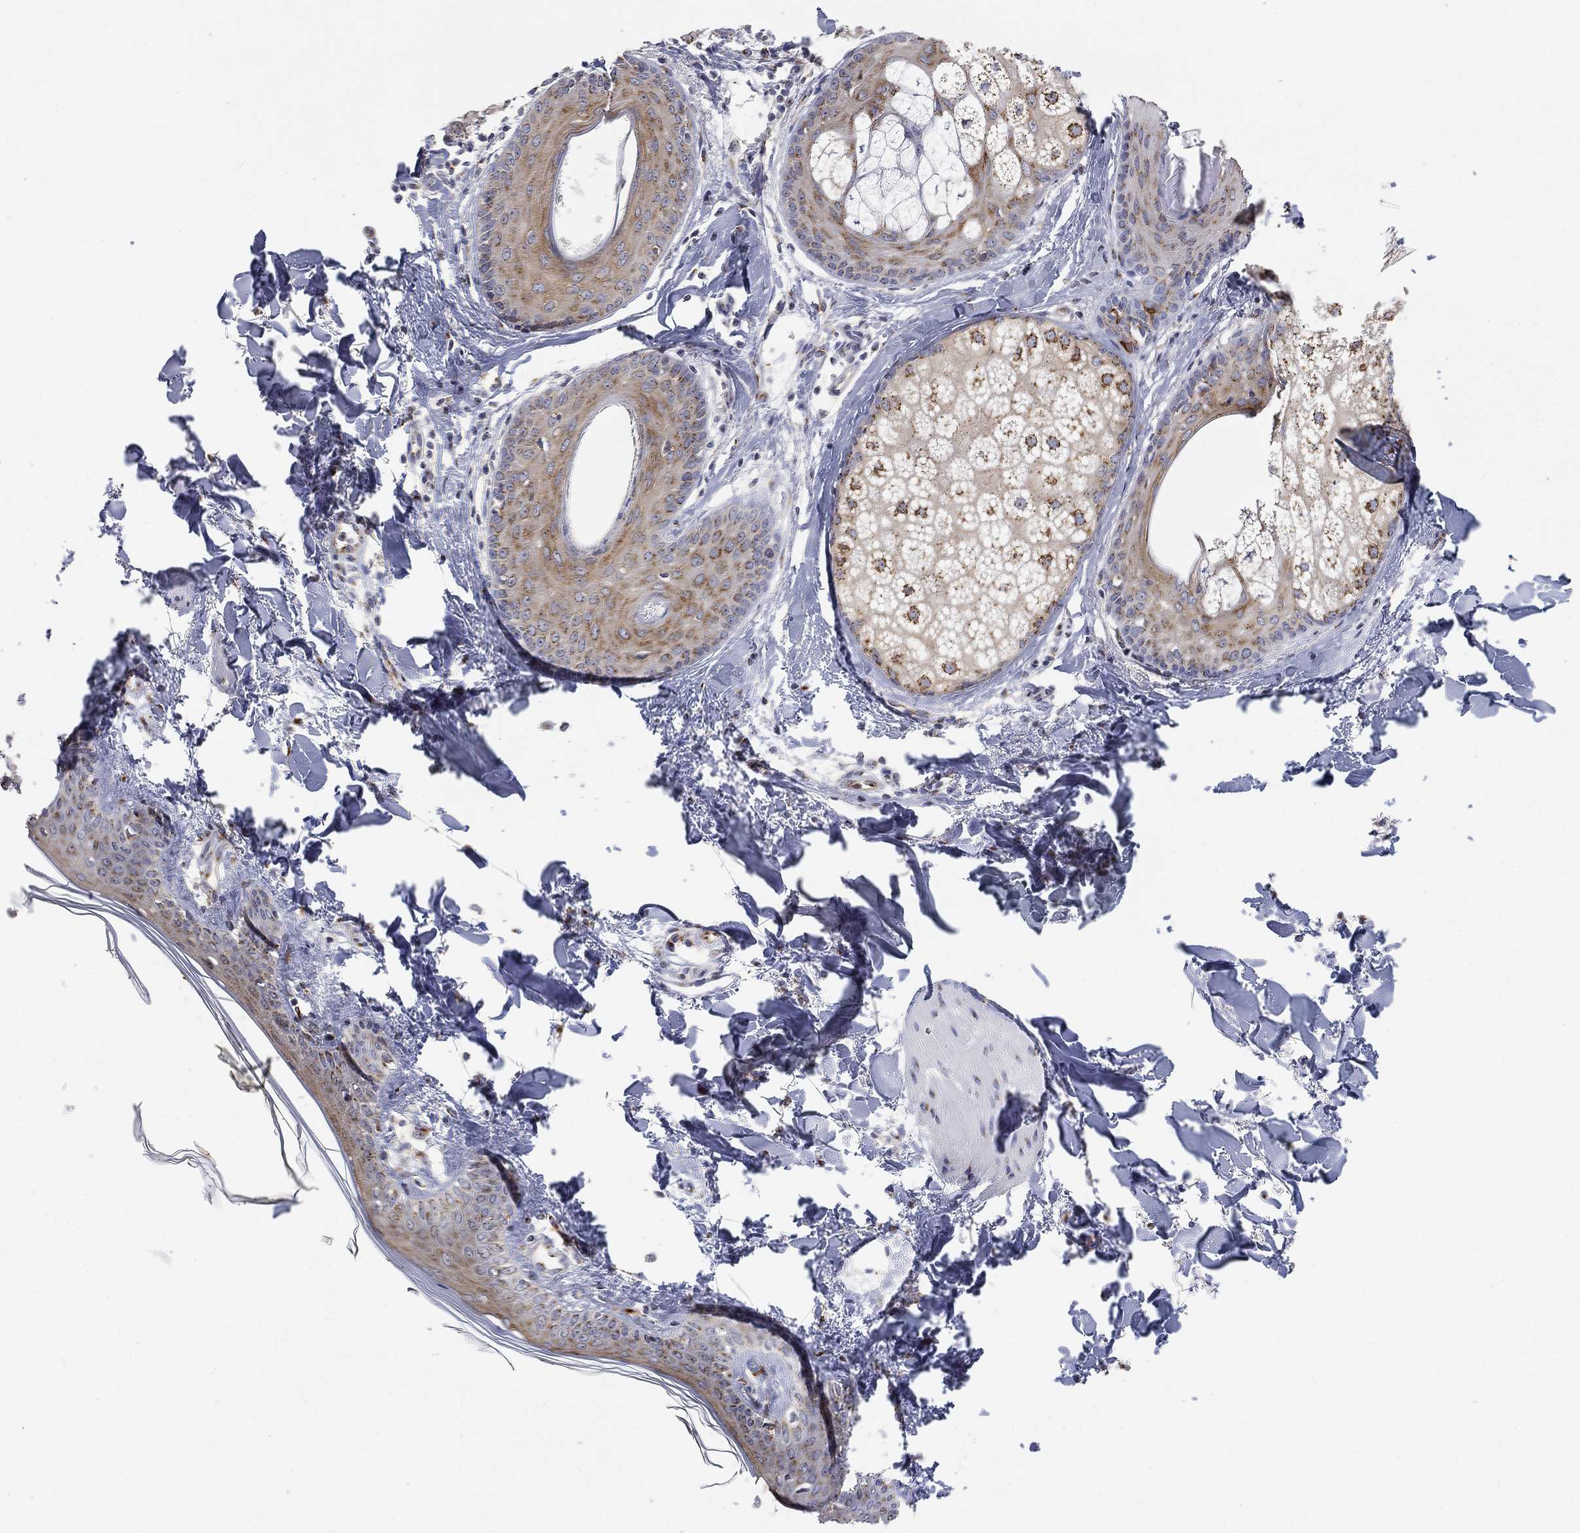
{"staining": {"intensity": "strong", "quantity": "25%-75%", "location": "cytoplasmic/membranous"}, "tissue": "skin", "cell_type": "Fibroblasts", "image_type": "normal", "snomed": [{"axis": "morphology", "description": "Normal tissue, NOS"}, {"axis": "morphology", "description": "Malignant melanoma, NOS"}, {"axis": "topography", "description": "Skin"}], "caption": "This micrograph displays immunohistochemistry (IHC) staining of unremarkable skin, with high strong cytoplasmic/membranous positivity in about 25%-75% of fibroblasts.", "gene": "TICAM1", "patient": {"sex": "female", "age": 34}}